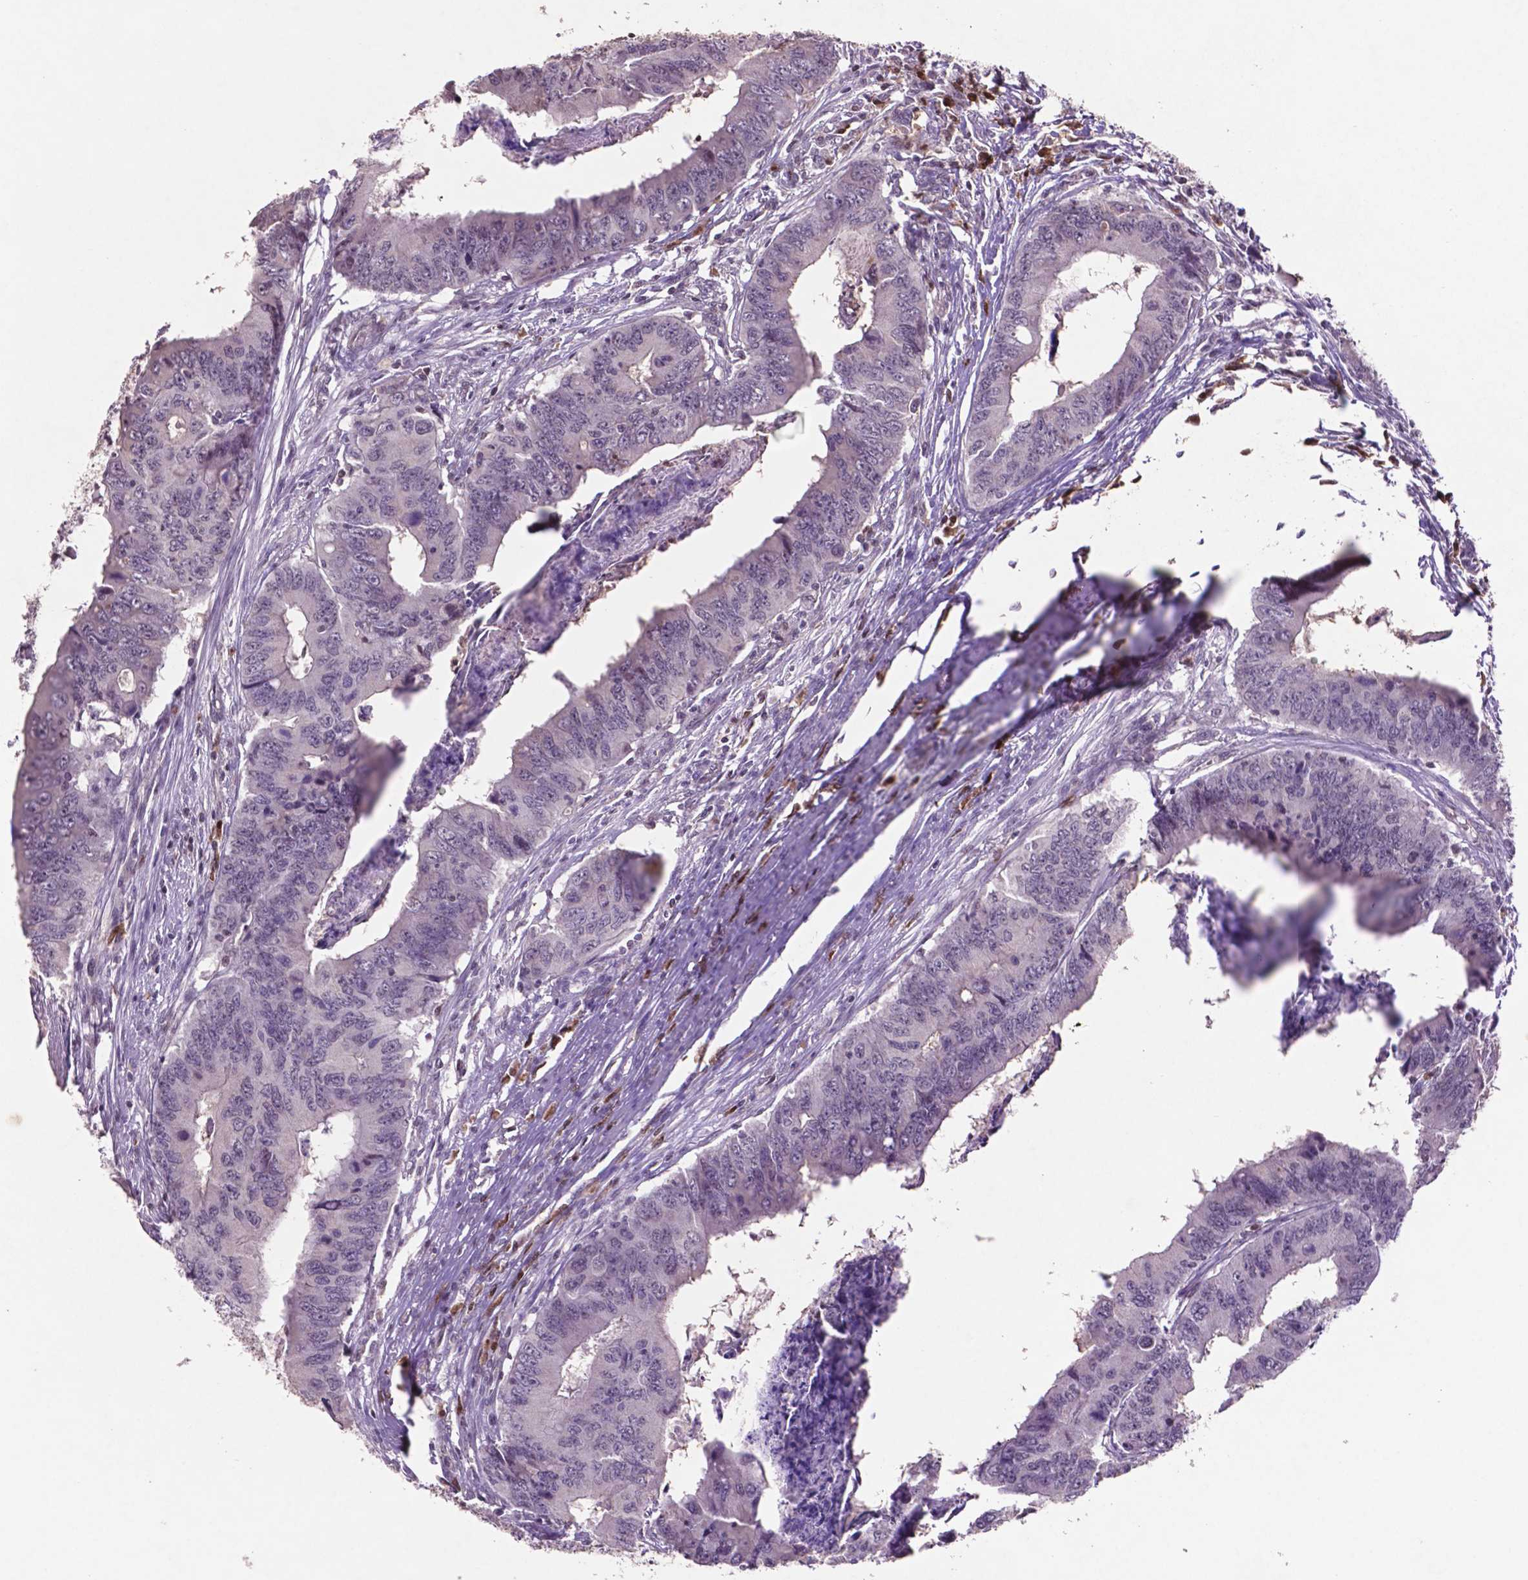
{"staining": {"intensity": "negative", "quantity": "none", "location": "none"}, "tissue": "colorectal cancer", "cell_type": "Tumor cells", "image_type": "cancer", "snomed": [{"axis": "morphology", "description": "Adenocarcinoma, NOS"}, {"axis": "topography", "description": "Colon"}], "caption": "An immunohistochemistry (IHC) image of adenocarcinoma (colorectal) is shown. There is no staining in tumor cells of adenocarcinoma (colorectal). (DAB immunohistochemistry (IHC), high magnification).", "gene": "GLRX", "patient": {"sex": "male", "age": 53}}